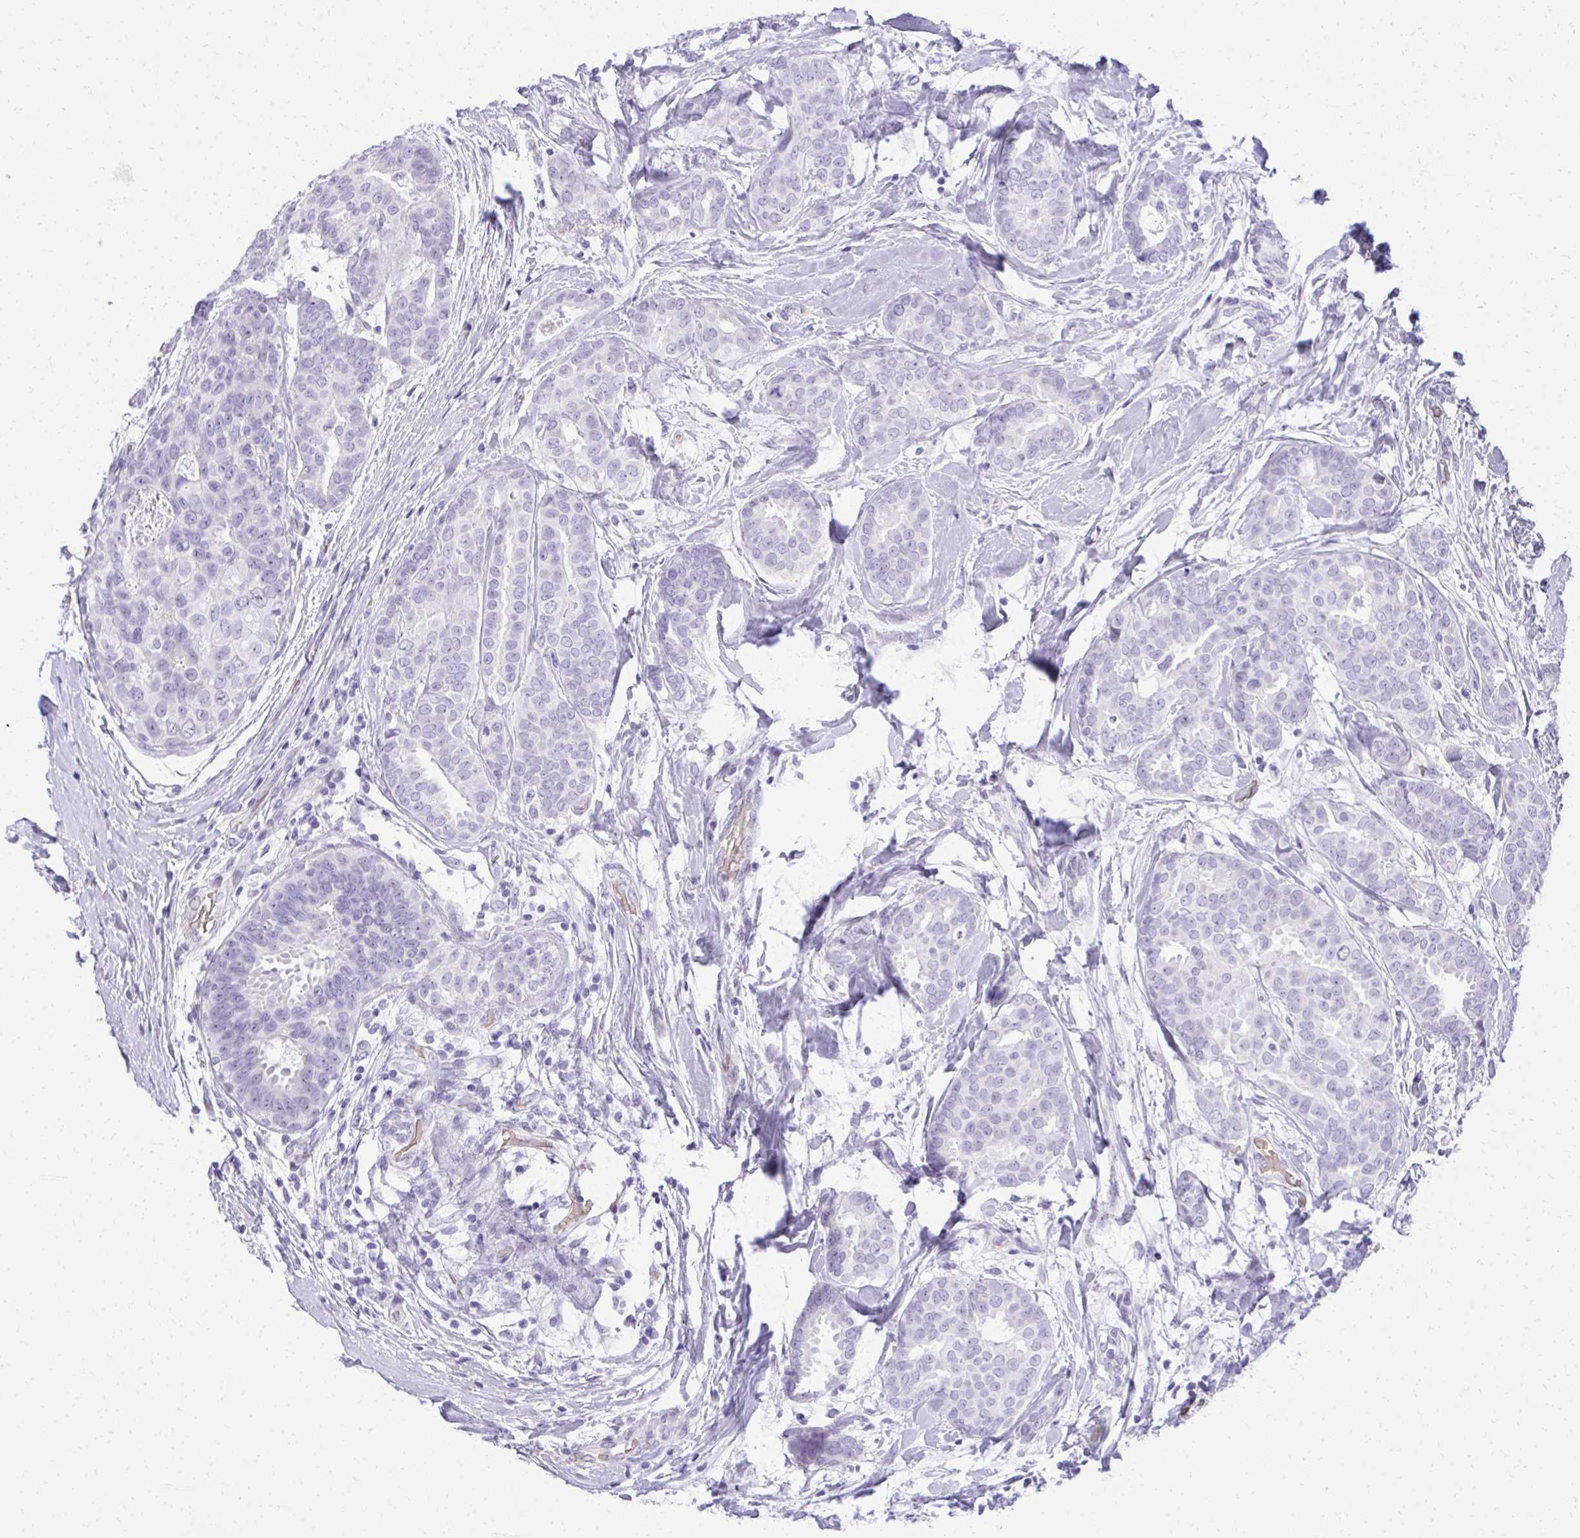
{"staining": {"intensity": "negative", "quantity": "none", "location": "none"}, "tissue": "breast cancer", "cell_type": "Tumor cells", "image_type": "cancer", "snomed": [{"axis": "morphology", "description": "Duct carcinoma"}, {"axis": "topography", "description": "Breast"}], "caption": "Image shows no protein staining in tumor cells of breast cancer tissue. (DAB (3,3'-diaminobenzidine) immunohistochemistry (IHC), high magnification).", "gene": "PITPNM3", "patient": {"sex": "female", "age": 45}}